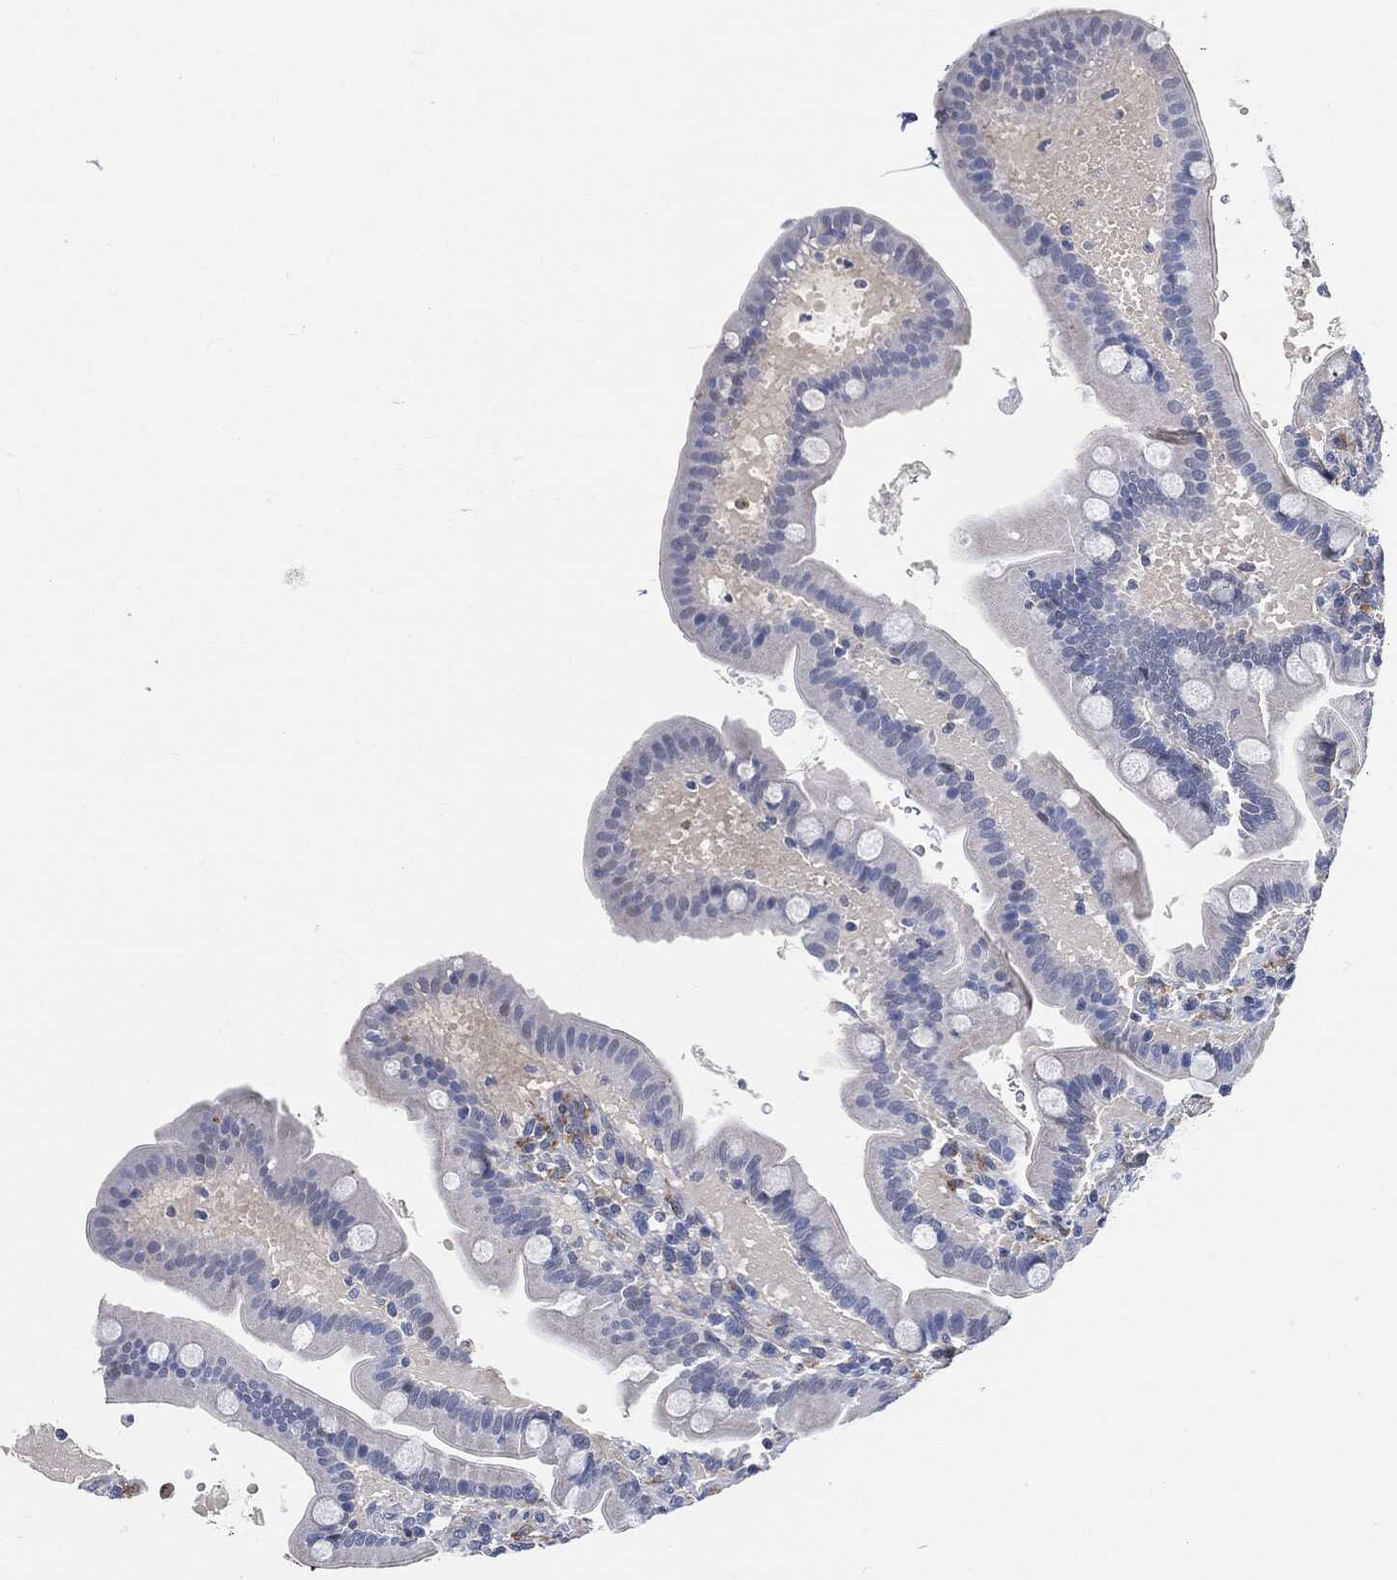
{"staining": {"intensity": "negative", "quantity": "none", "location": "none"}, "tissue": "small intestine", "cell_type": "Glandular cells", "image_type": "normal", "snomed": [{"axis": "morphology", "description": "Normal tissue, NOS"}, {"axis": "topography", "description": "Small intestine"}], "caption": "The micrograph displays no significant staining in glandular cells of small intestine. (Brightfield microscopy of DAB (3,3'-diaminobenzidine) IHC at high magnification).", "gene": "VSIG4", "patient": {"sex": "male", "age": 66}}